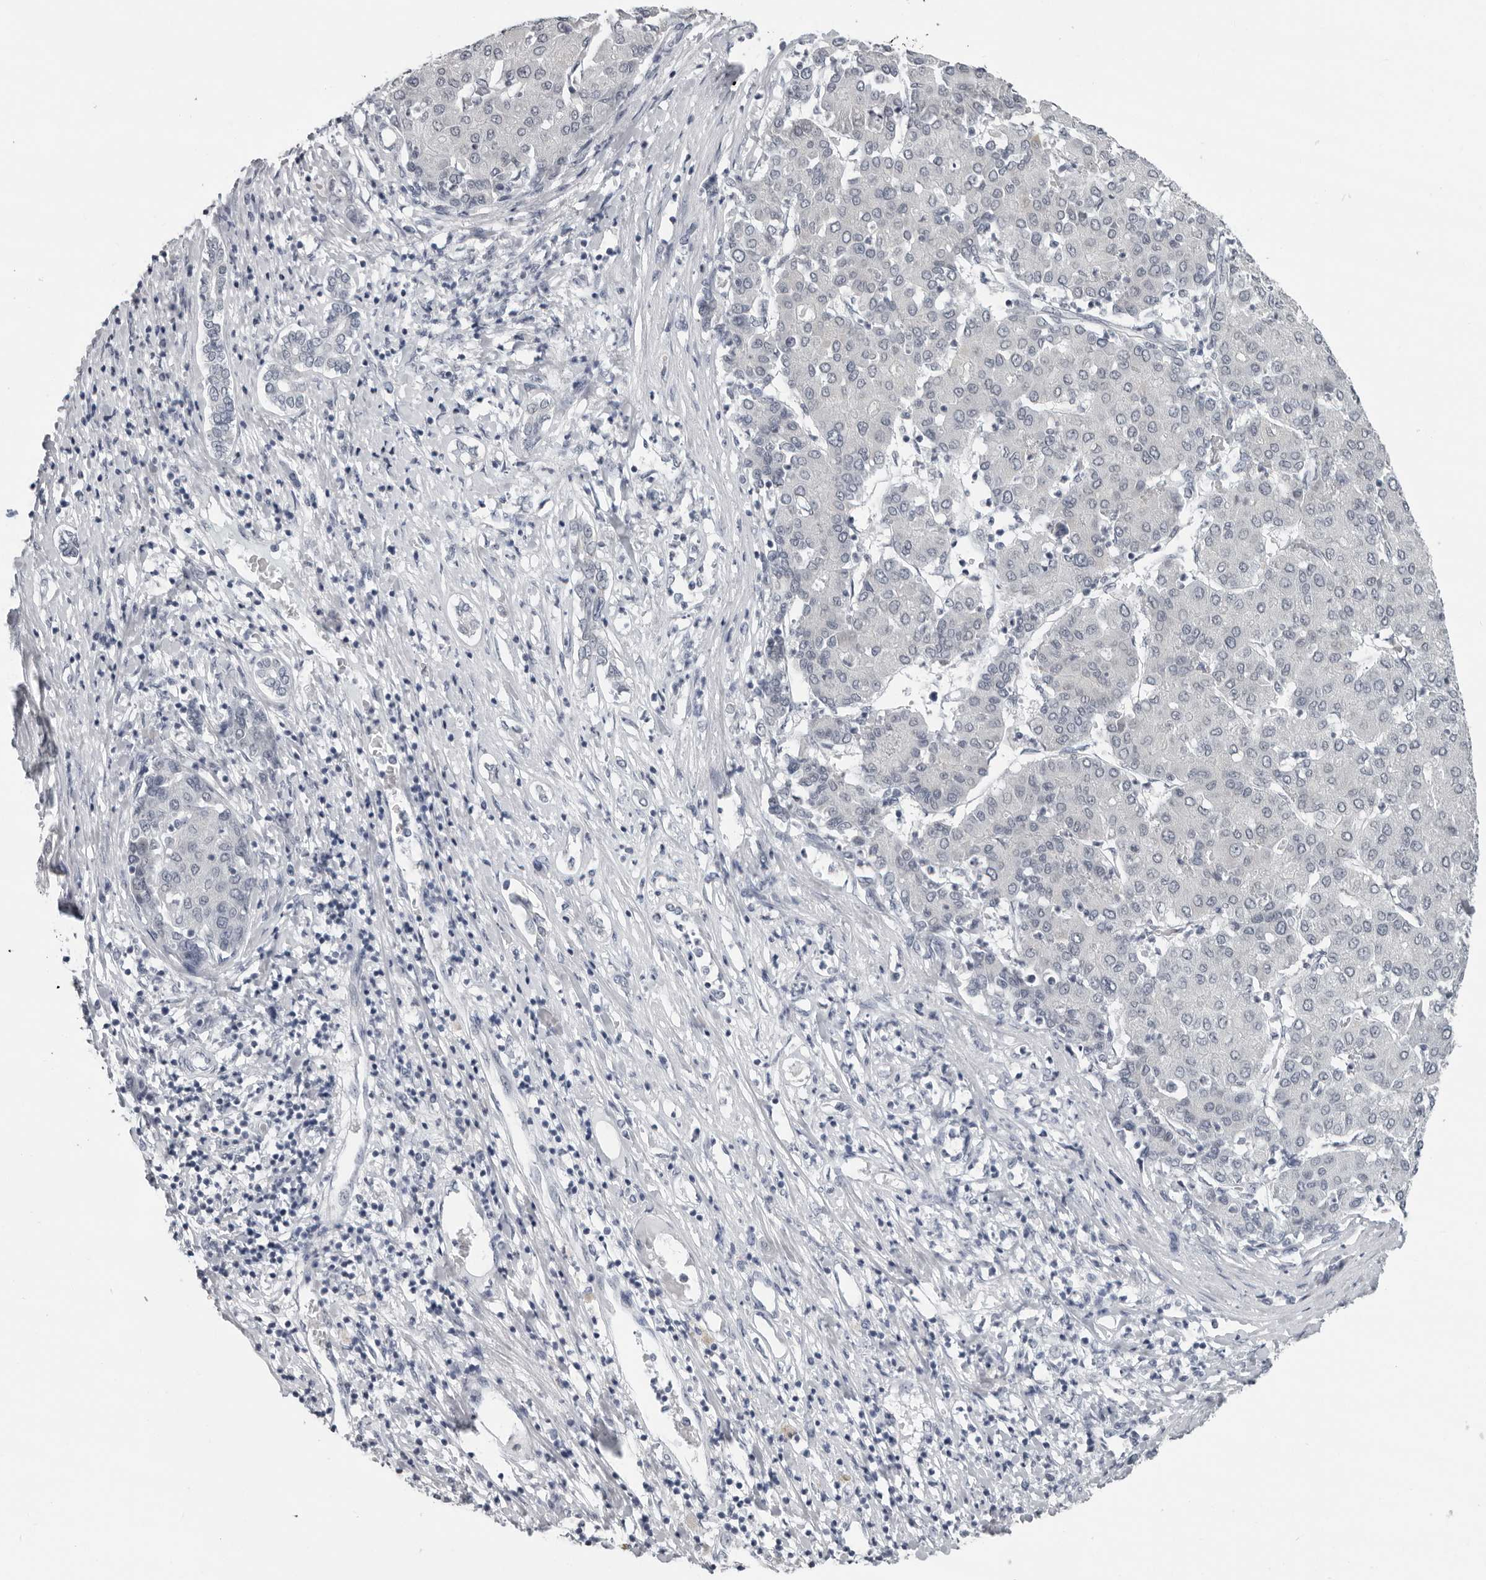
{"staining": {"intensity": "negative", "quantity": "none", "location": "none"}, "tissue": "liver cancer", "cell_type": "Tumor cells", "image_type": "cancer", "snomed": [{"axis": "morphology", "description": "Carcinoma, Hepatocellular, NOS"}, {"axis": "topography", "description": "Liver"}], "caption": "Immunohistochemistry image of human hepatocellular carcinoma (liver) stained for a protein (brown), which demonstrates no expression in tumor cells.", "gene": "OPLAH", "patient": {"sex": "male", "age": 65}}